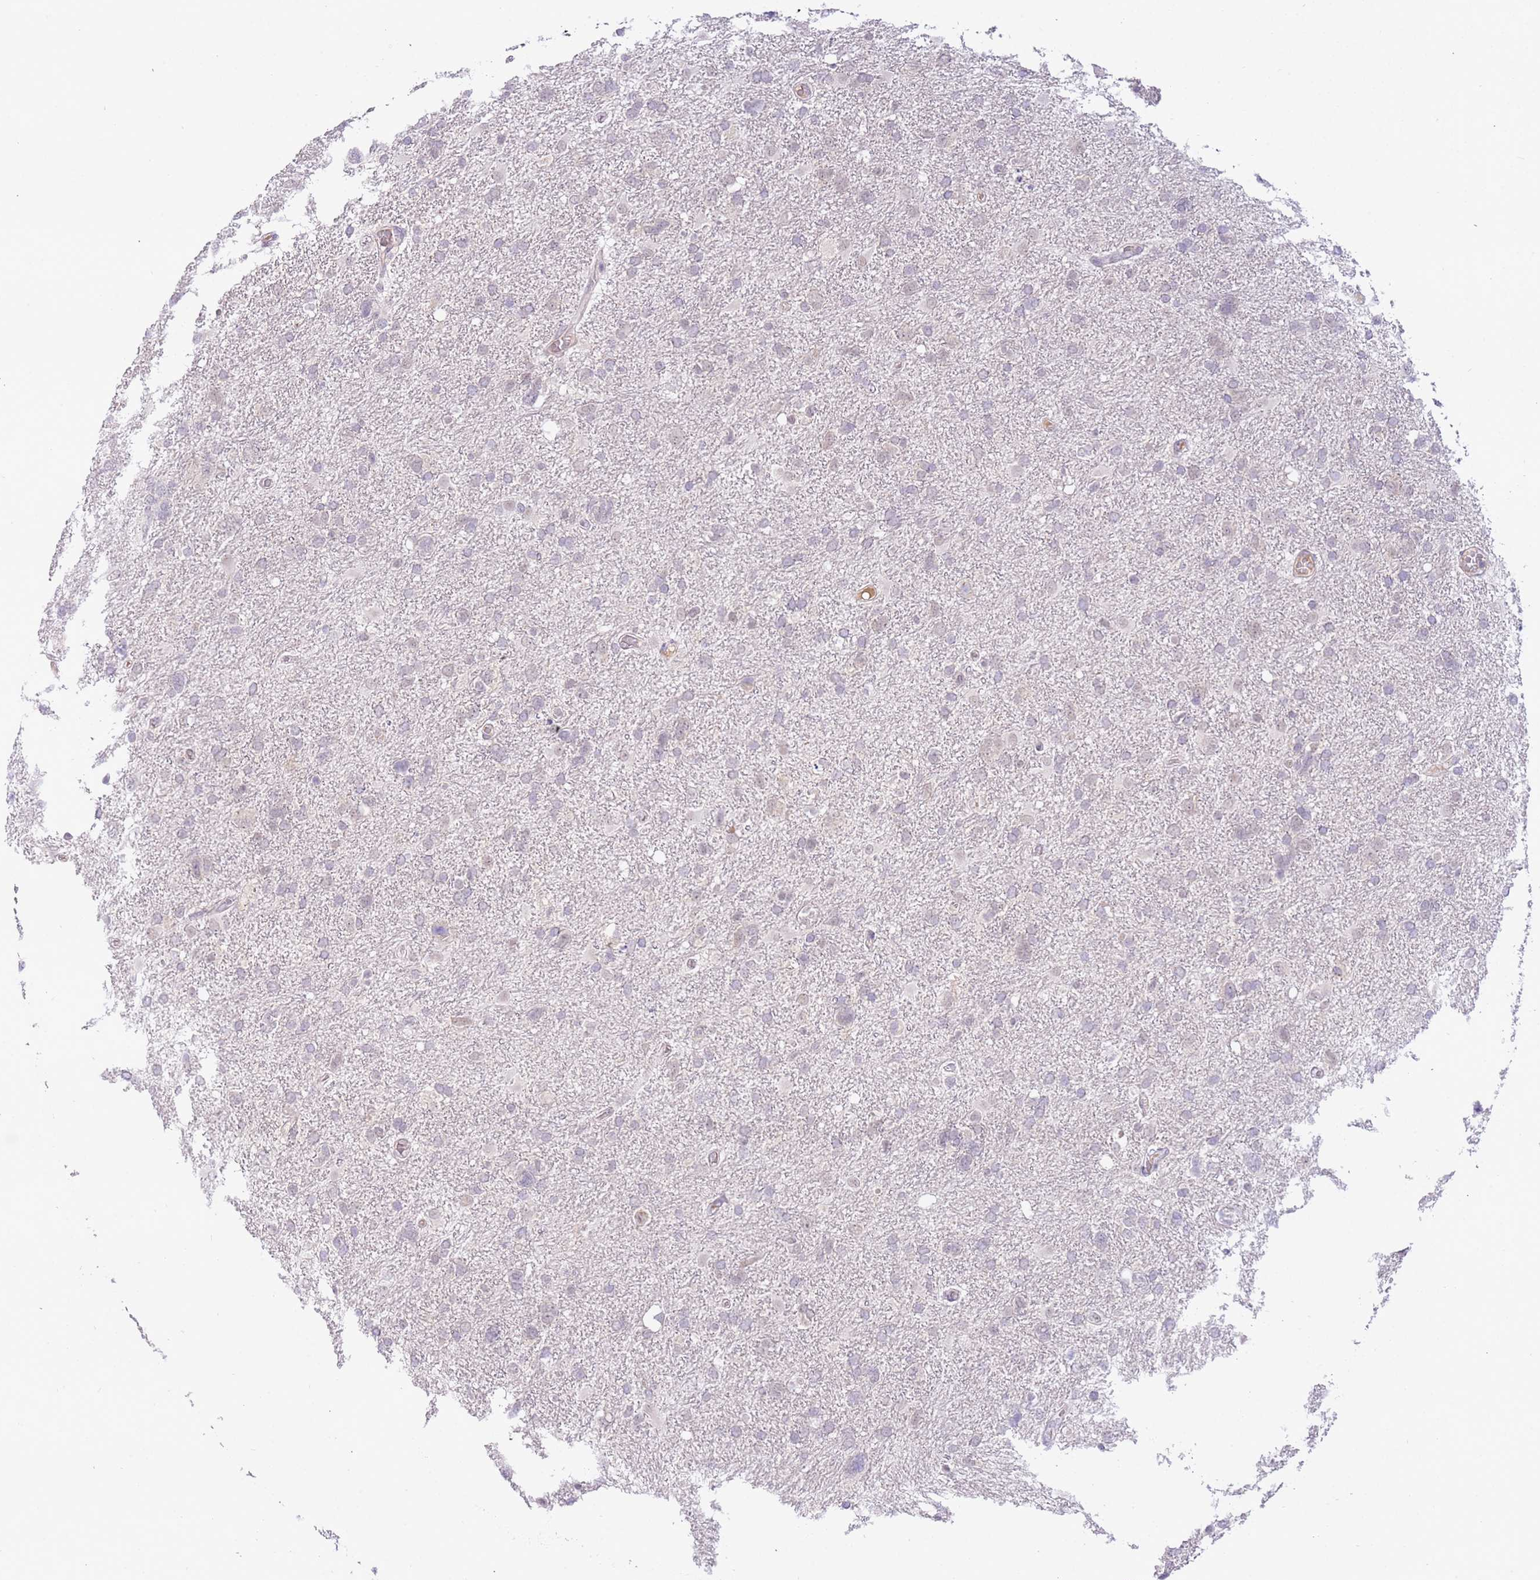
{"staining": {"intensity": "negative", "quantity": "none", "location": "none"}, "tissue": "glioma", "cell_type": "Tumor cells", "image_type": "cancer", "snomed": [{"axis": "morphology", "description": "Glioma, malignant, High grade"}, {"axis": "topography", "description": "Brain"}], "caption": "The photomicrograph reveals no significant expression in tumor cells of malignant glioma (high-grade).", "gene": "MAGEF1", "patient": {"sex": "male", "age": 61}}